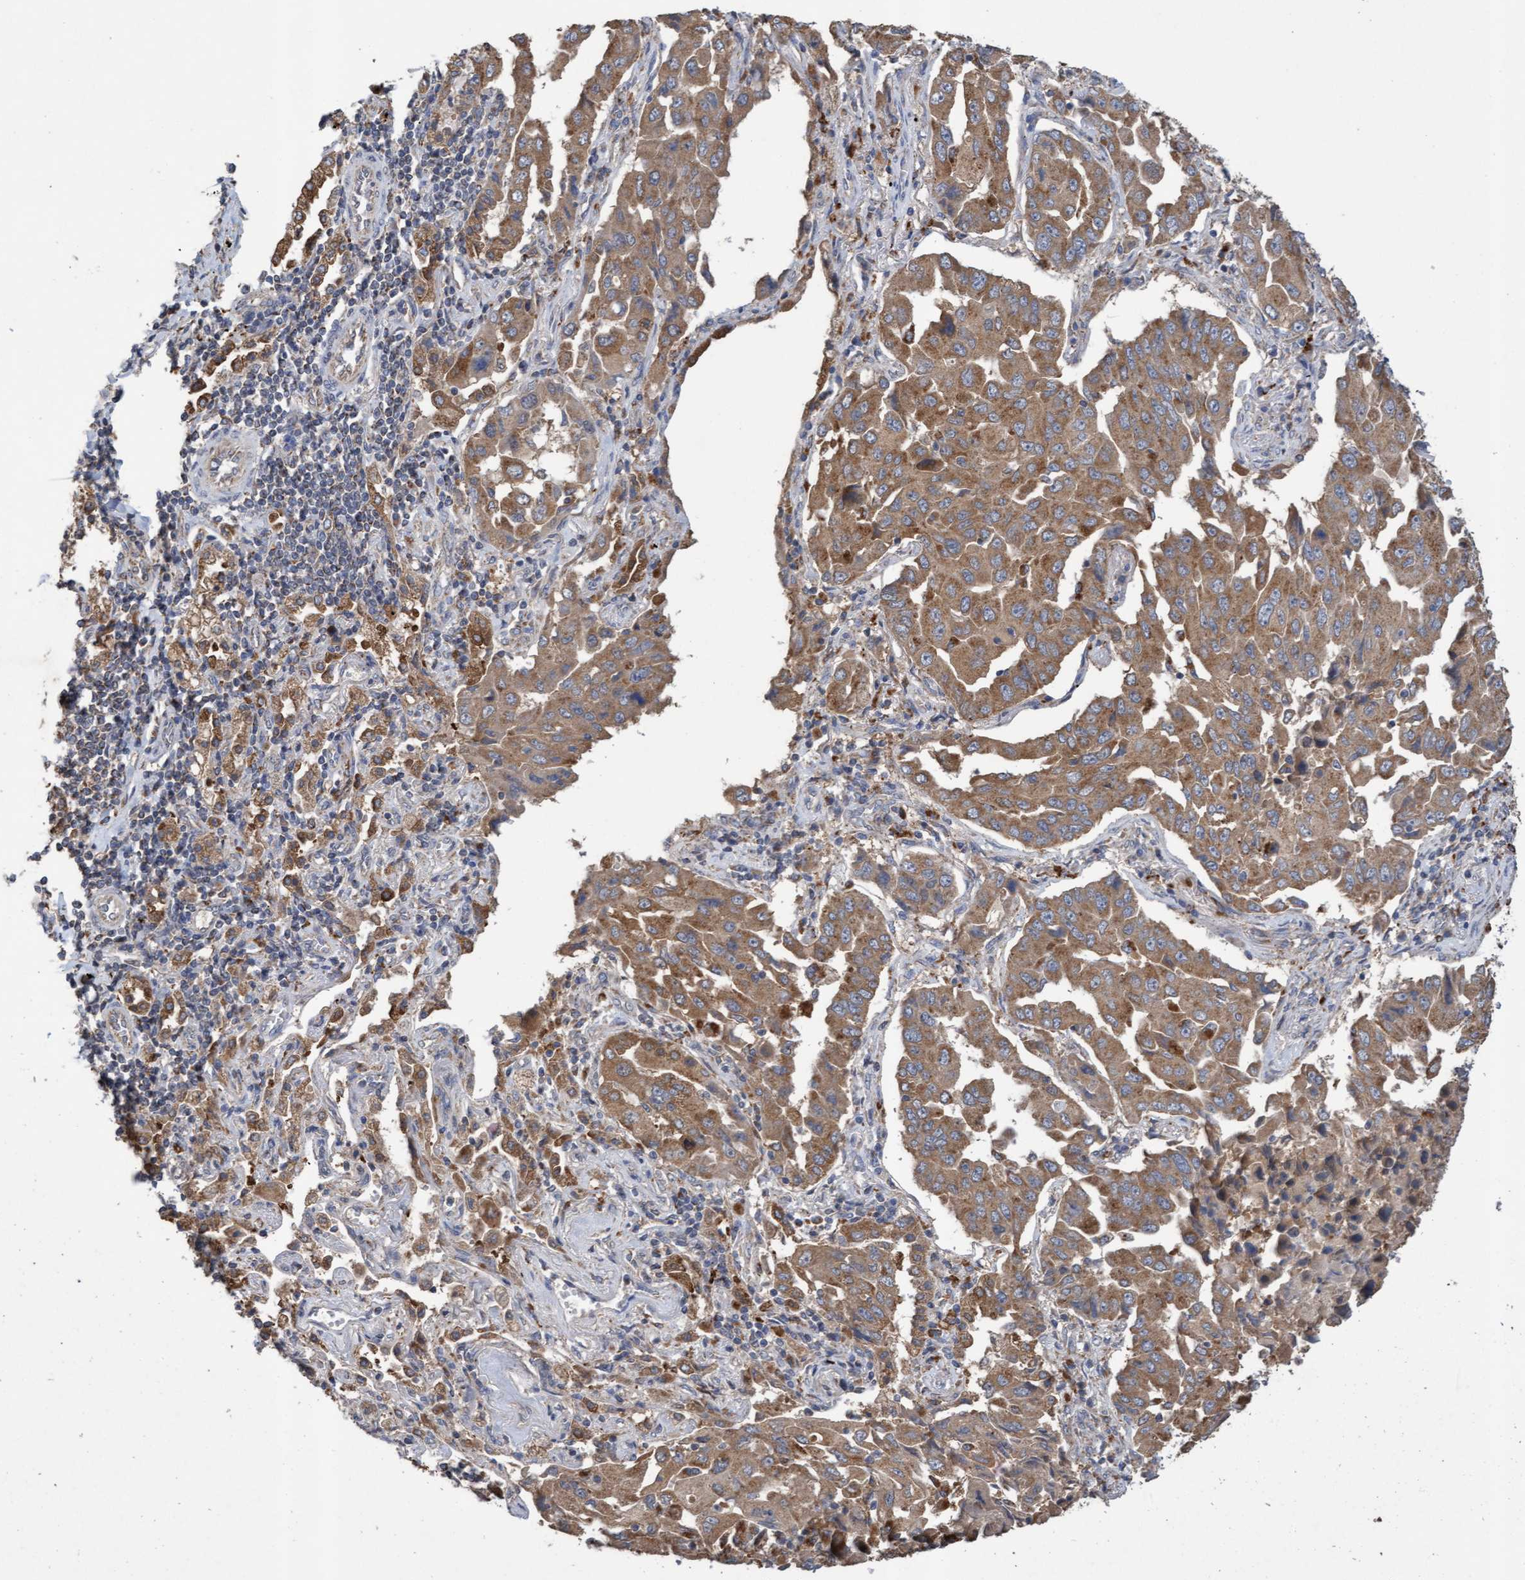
{"staining": {"intensity": "moderate", "quantity": ">75%", "location": "cytoplasmic/membranous"}, "tissue": "lung cancer", "cell_type": "Tumor cells", "image_type": "cancer", "snomed": [{"axis": "morphology", "description": "Adenocarcinoma, NOS"}, {"axis": "topography", "description": "Lung"}], "caption": "Immunohistochemistry (IHC) of human lung cancer shows medium levels of moderate cytoplasmic/membranous positivity in approximately >75% of tumor cells. (DAB IHC, brown staining for protein, blue staining for nuclei).", "gene": "ATPAF2", "patient": {"sex": "female", "age": 65}}